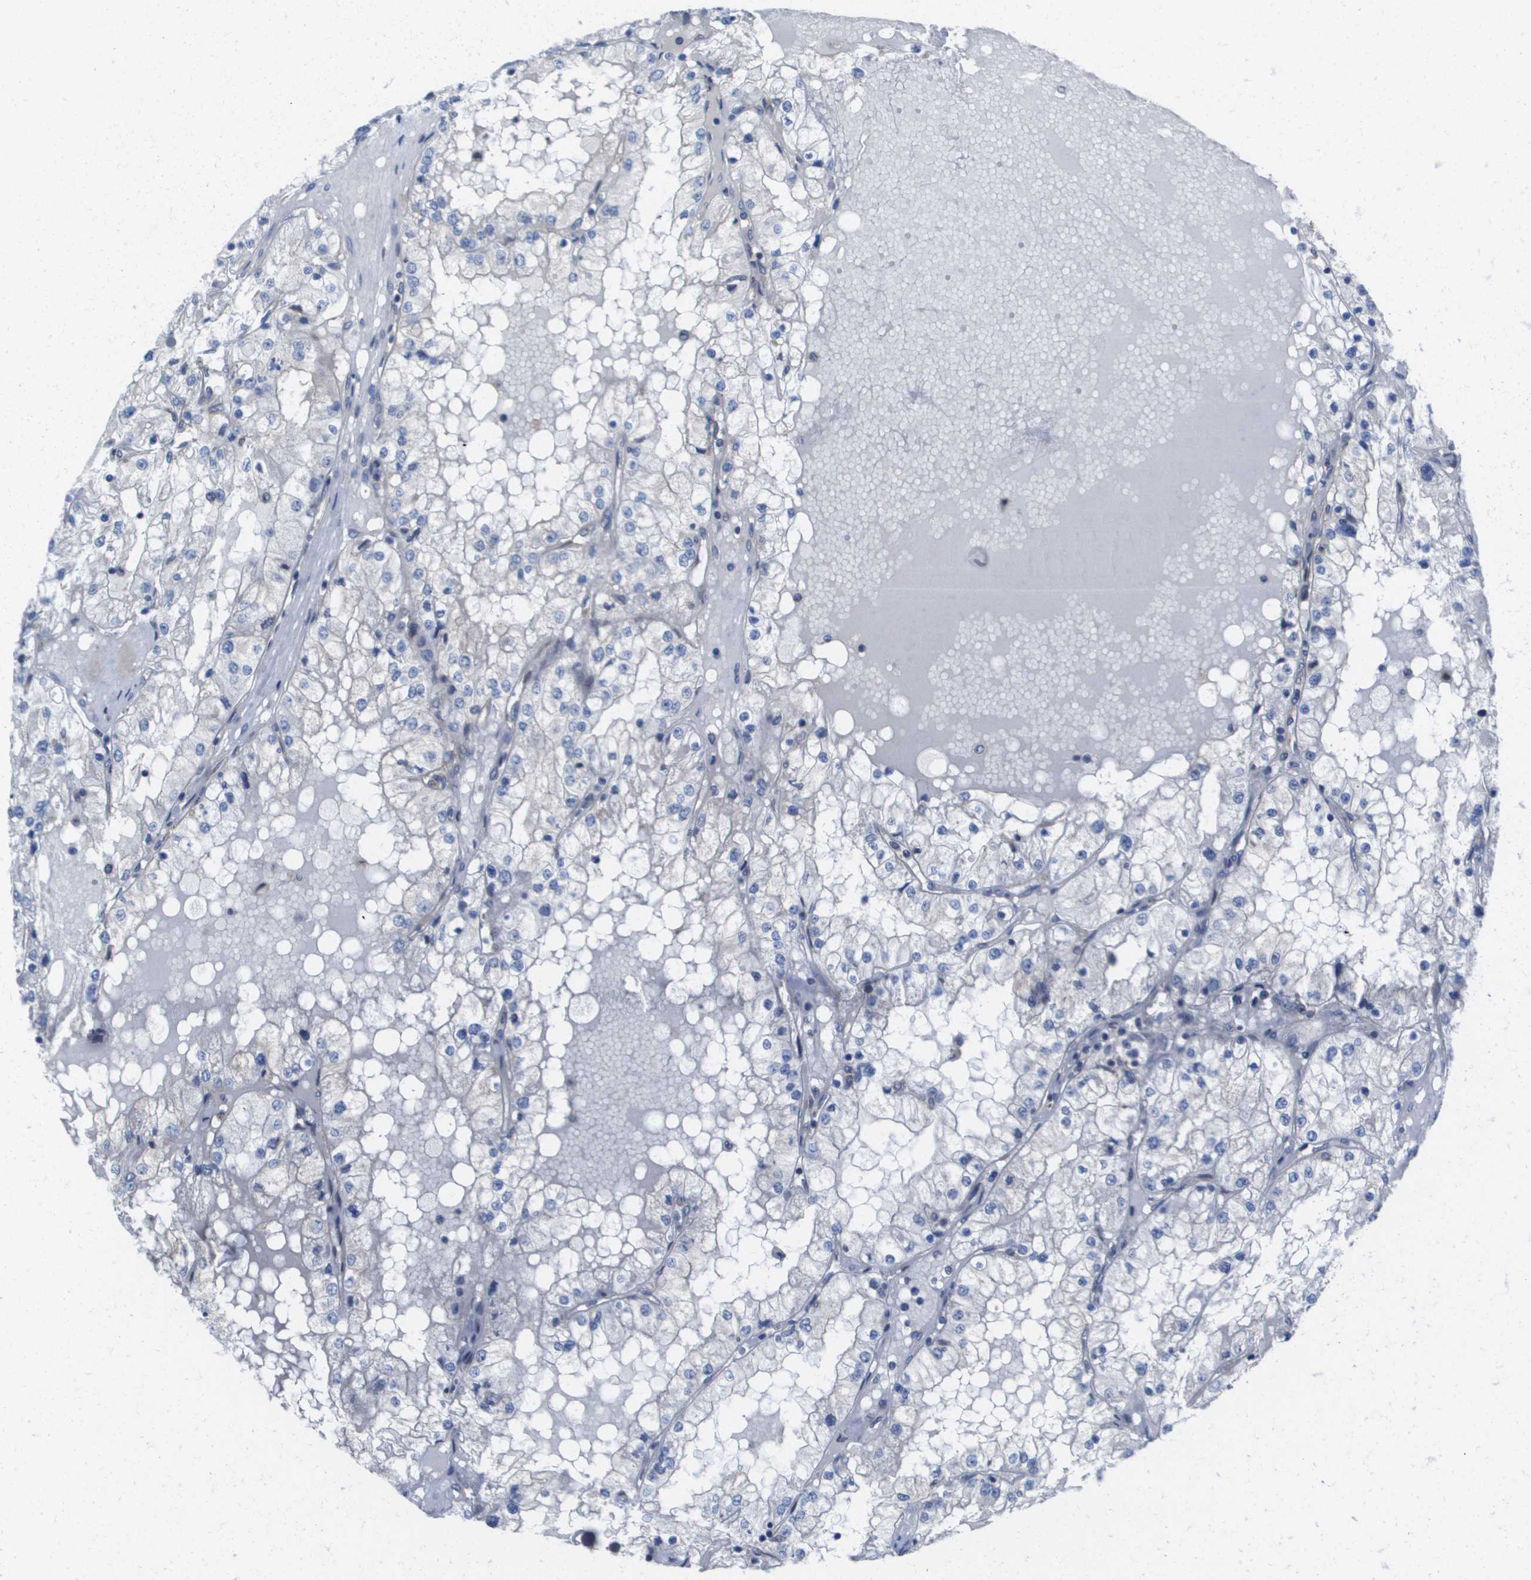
{"staining": {"intensity": "negative", "quantity": "none", "location": "none"}, "tissue": "renal cancer", "cell_type": "Tumor cells", "image_type": "cancer", "snomed": [{"axis": "morphology", "description": "Adenocarcinoma, NOS"}, {"axis": "topography", "description": "Kidney"}], "caption": "DAB (3,3'-diaminobenzidine) immunohistochemical staining of human renal cancer displays no significant positivity in tumor cells. The staining is performed using DAB (3,3'-diaminobenzidine) brown chromogen with nuclei counter-stained in using hematoxylin.", "gene": "EIF4G2", "patient": {"sex": "male", "age": 68}}